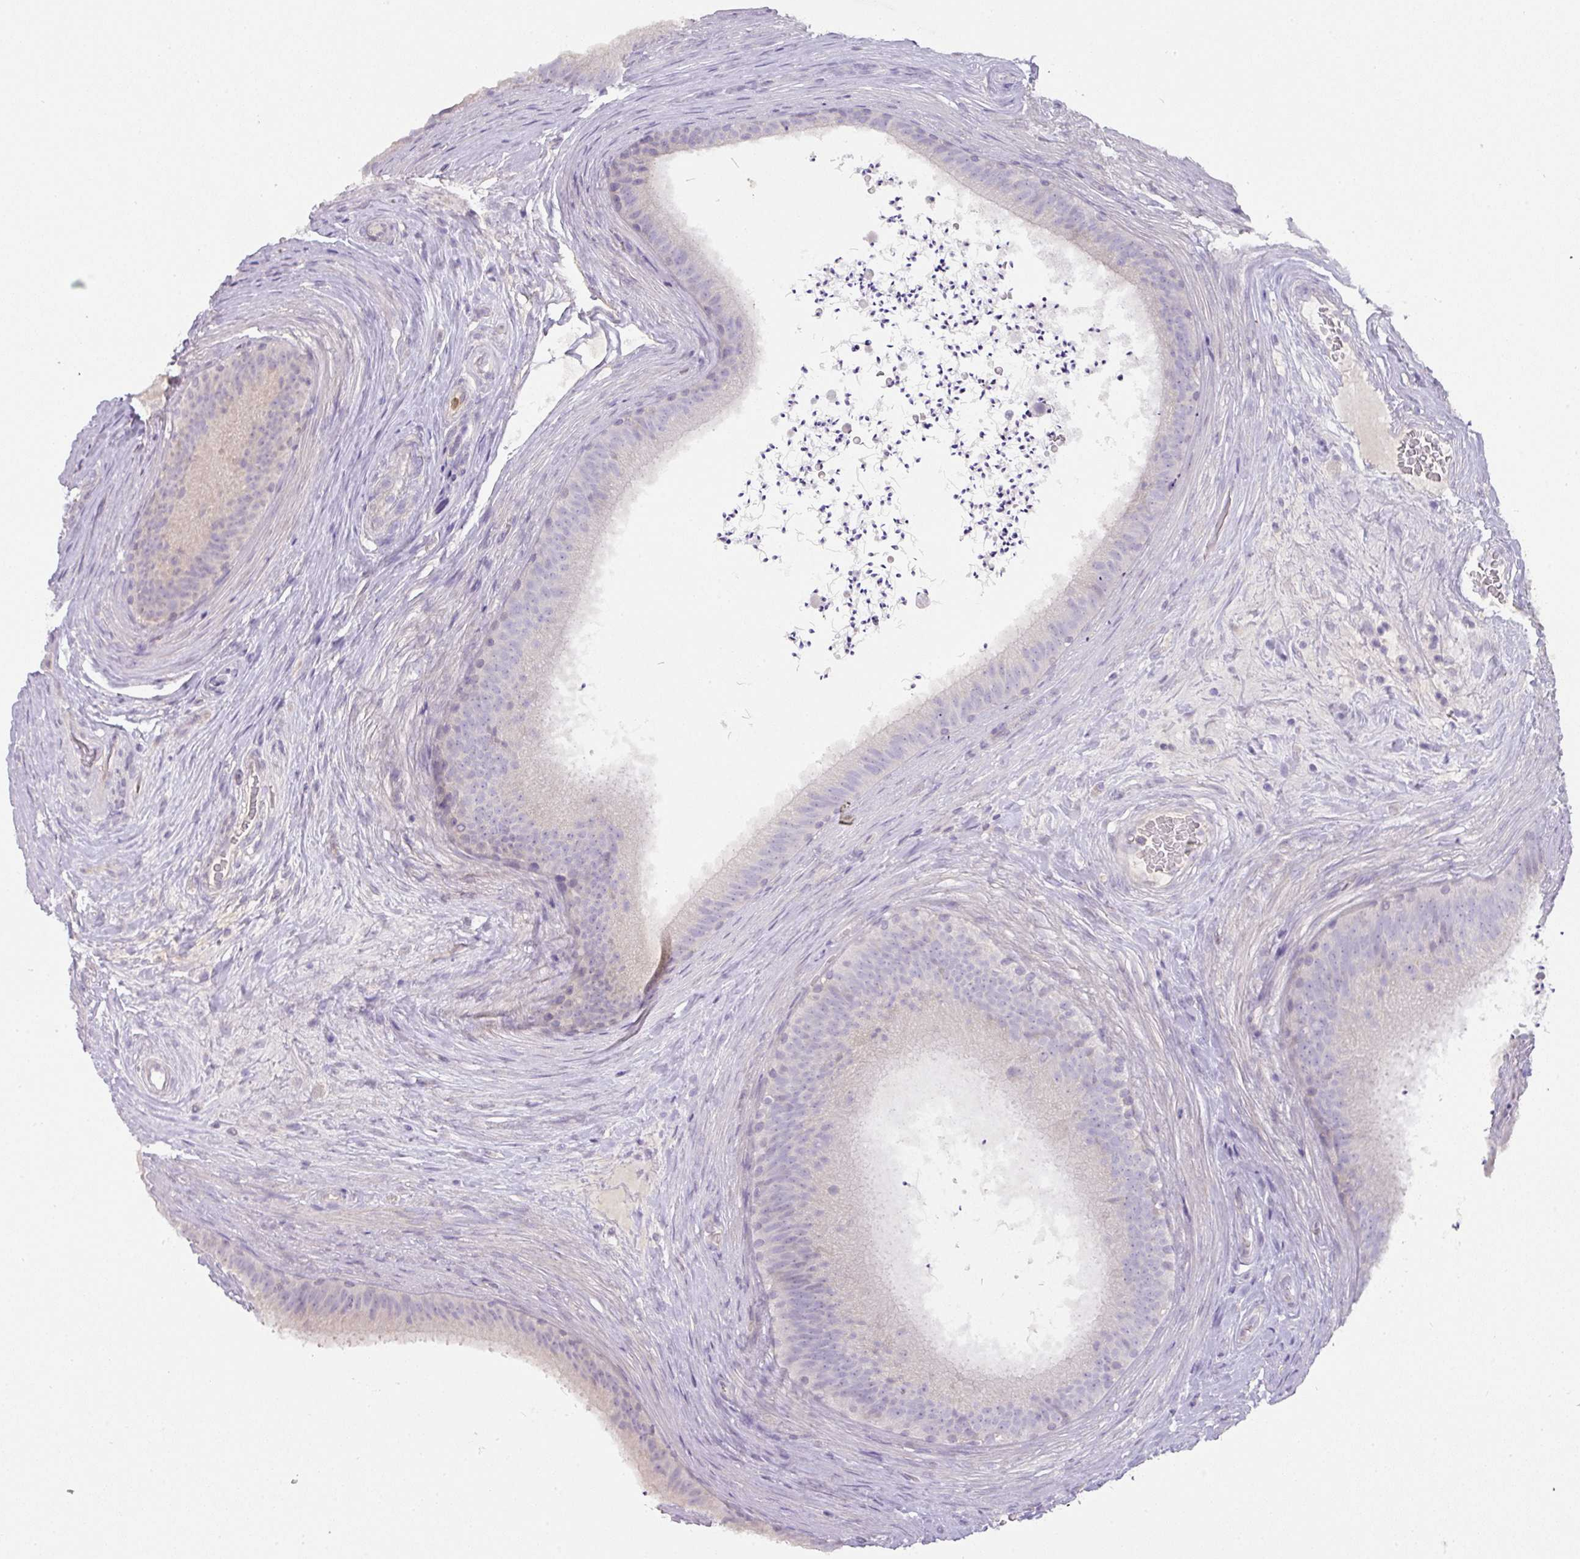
{"staining": {"intensity": "negative", "quantity": "none", "location": "none"}, "tissue": "epididymis", "cell_type": "Glandular cells", "image_type": "normal", "snomed": [{"axis": "morphology", "description": "Normal tissue, NOS"}, {"axis": "topography", "description": "Testis"}, {"axis": "topography", "description": "Epididymis"}], "caption": "Immunohistochemical staining of benign epididymis exhibits no significant positivity in glandular cells. (DAB IHC with hematoxylin counter stain).", "gene": "HHEX", "patient": {"sex": "male", "age": 41}}